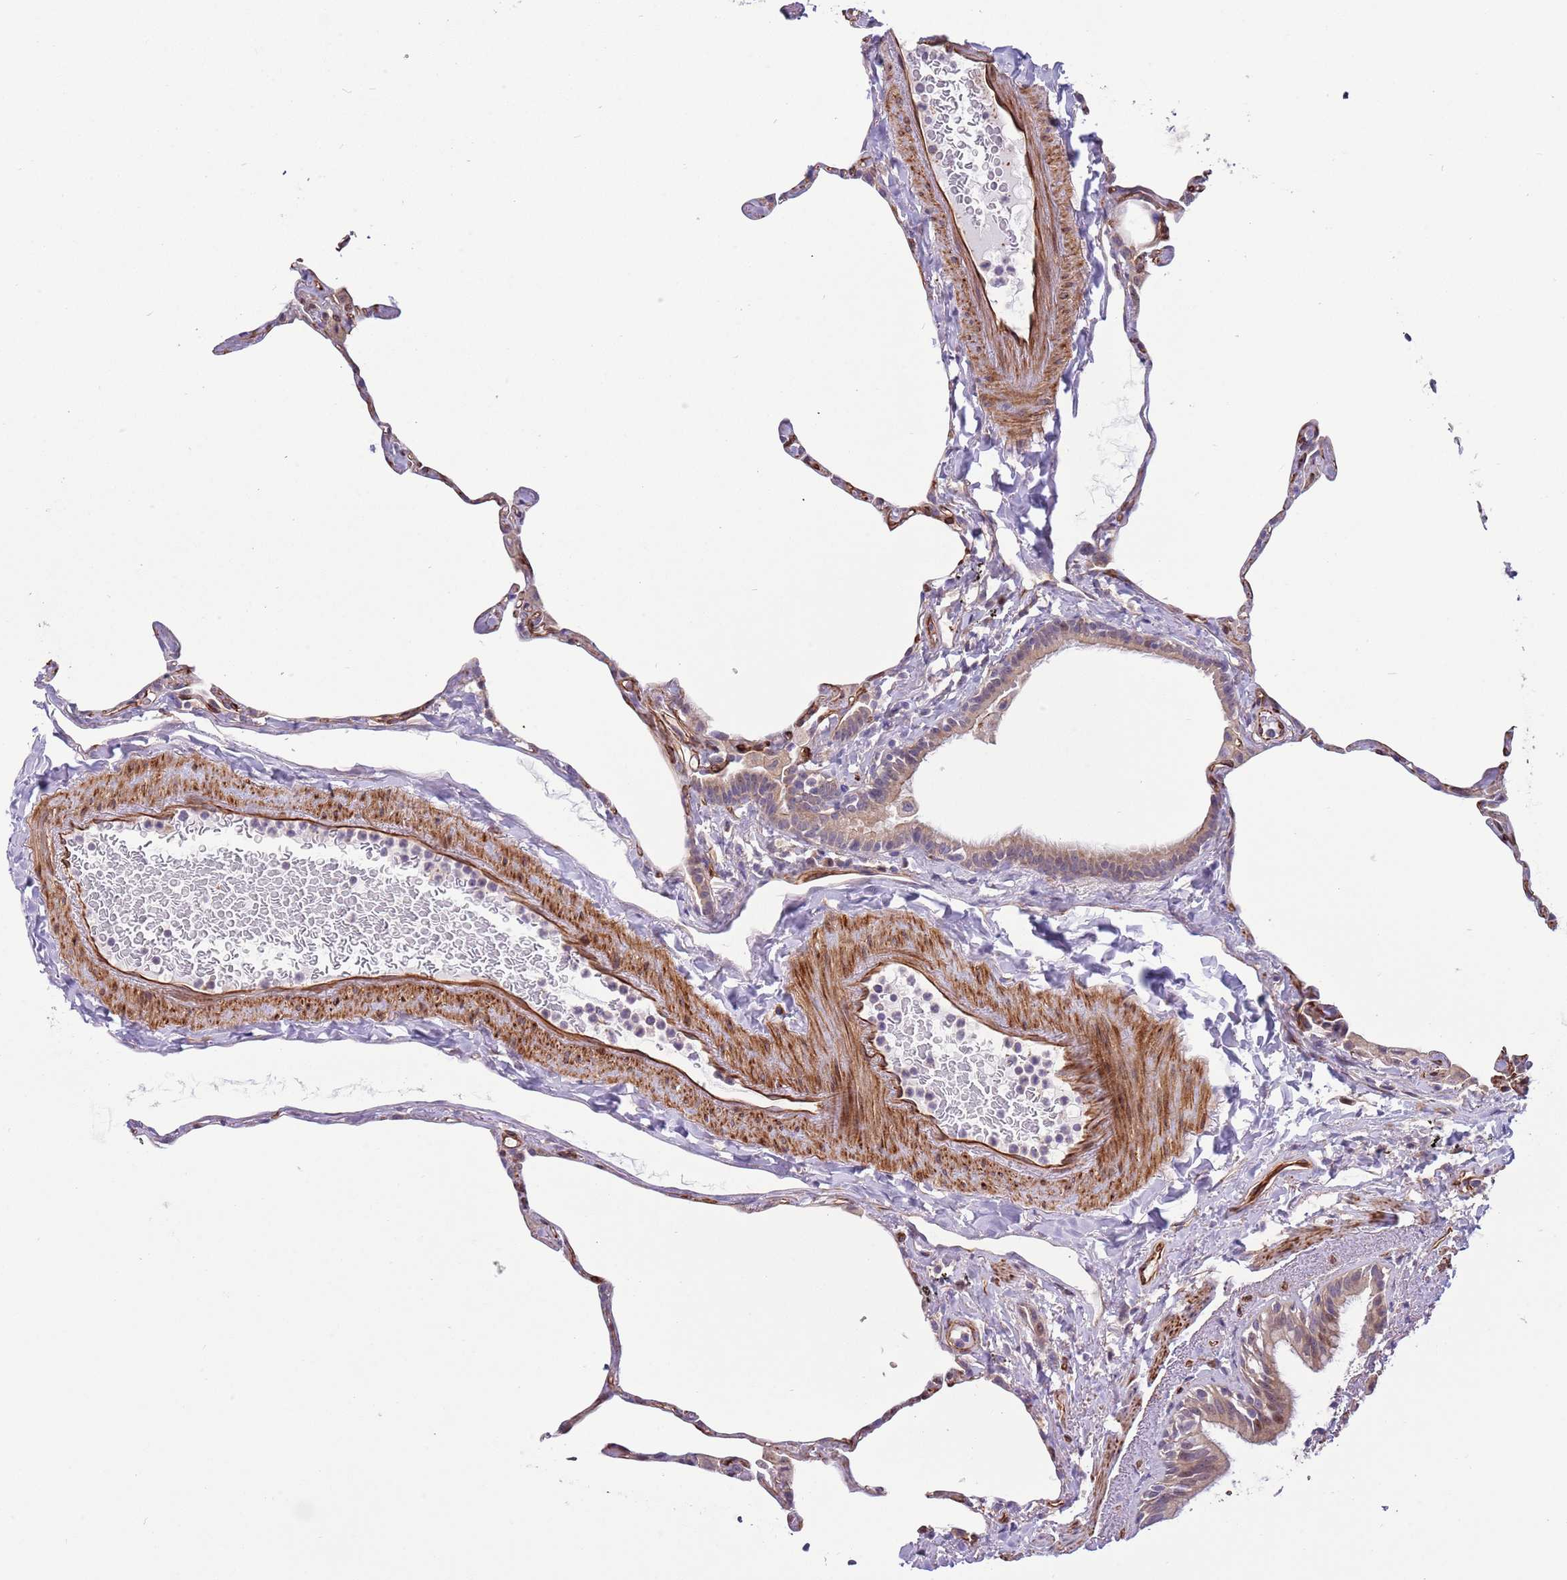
{"staining": {"intensity": "negative", "quantity": "none", "location": "none"}, "tissue": "lung", "cell_type": "Alveolar cells", "image_type": "normal", "snomed": [{"axis": "morphology", "description": "Normal tissue, NOS"}, {"axis": "topography", "description": "Lung"}], "caption": "Immunohistochemistry (IHC) image of normal human lung stained for a protein (brown), which shows no staining in alveolar cells. (Stains: DAB (3,3'-diaminobenzidine) immunohistochemistry (IHC) with hematoxylin counter stain, Microscopy: brightfield microscopy at high magnification).", "gene": "GAS2L3", "patient": {"sex": "male", "age": 65}}